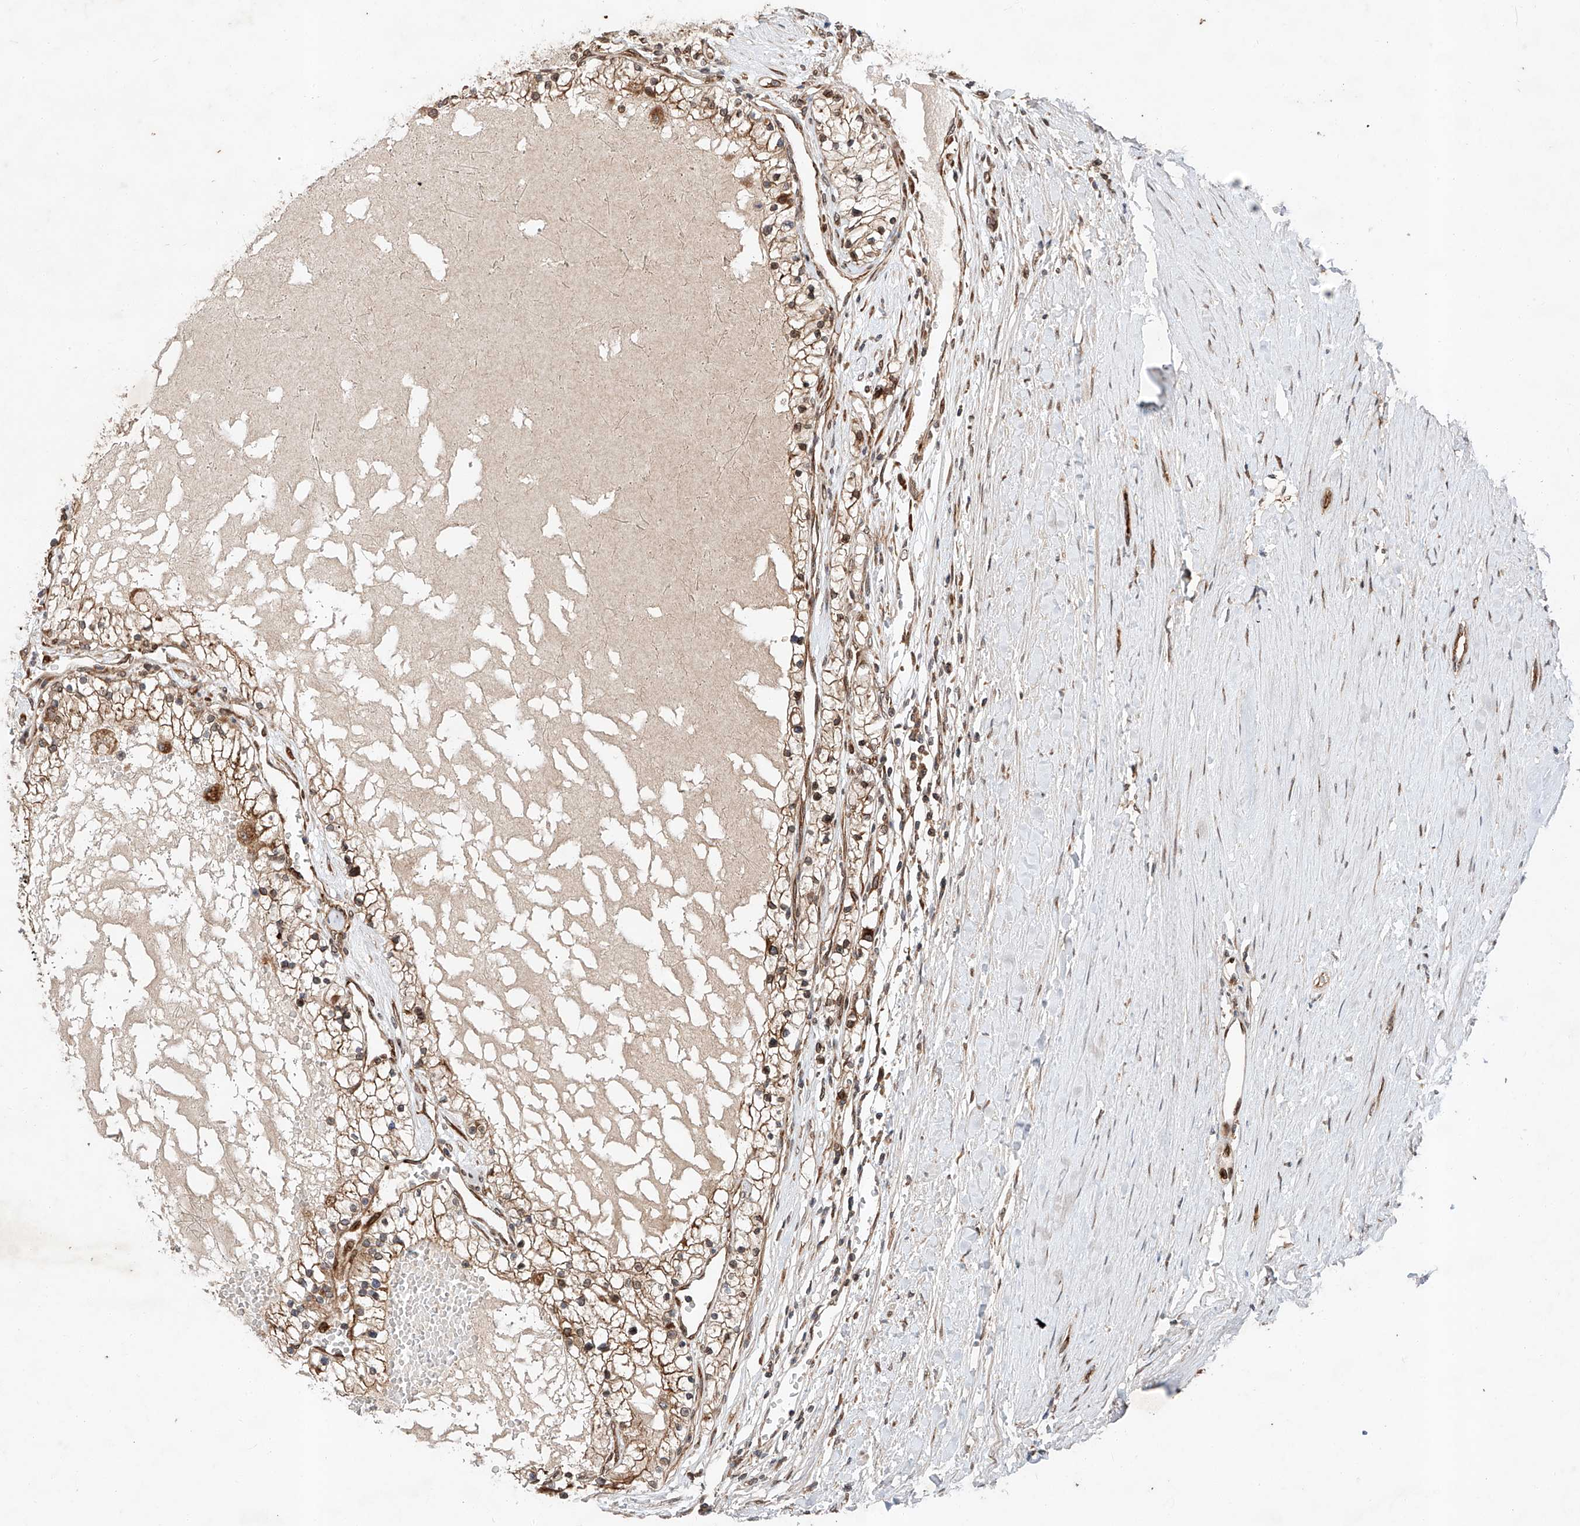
{"staining": {"intensity": "moderate", "quantity": ">75%", "location": "cytoplasmic/membranous"}, "tissue": "renal cancer", "cell_type": "Tumor cells", "image_type": "cancer", "snomed": [{"axis": "morphology", "description": "Normal tissue, NOS"}, {"axis": "morphology", "description": "Adenocarcinoma, NOS"}, {"axis": "topography", "description": "Kidney"}], "caption": "Moderate cytoplasmic/membranous staining is appreciated in about >75% of tumor cells in renal adenocarcinoma.", "gene": "ZFP28", "patient": {"sex": "male", "age": 68}}